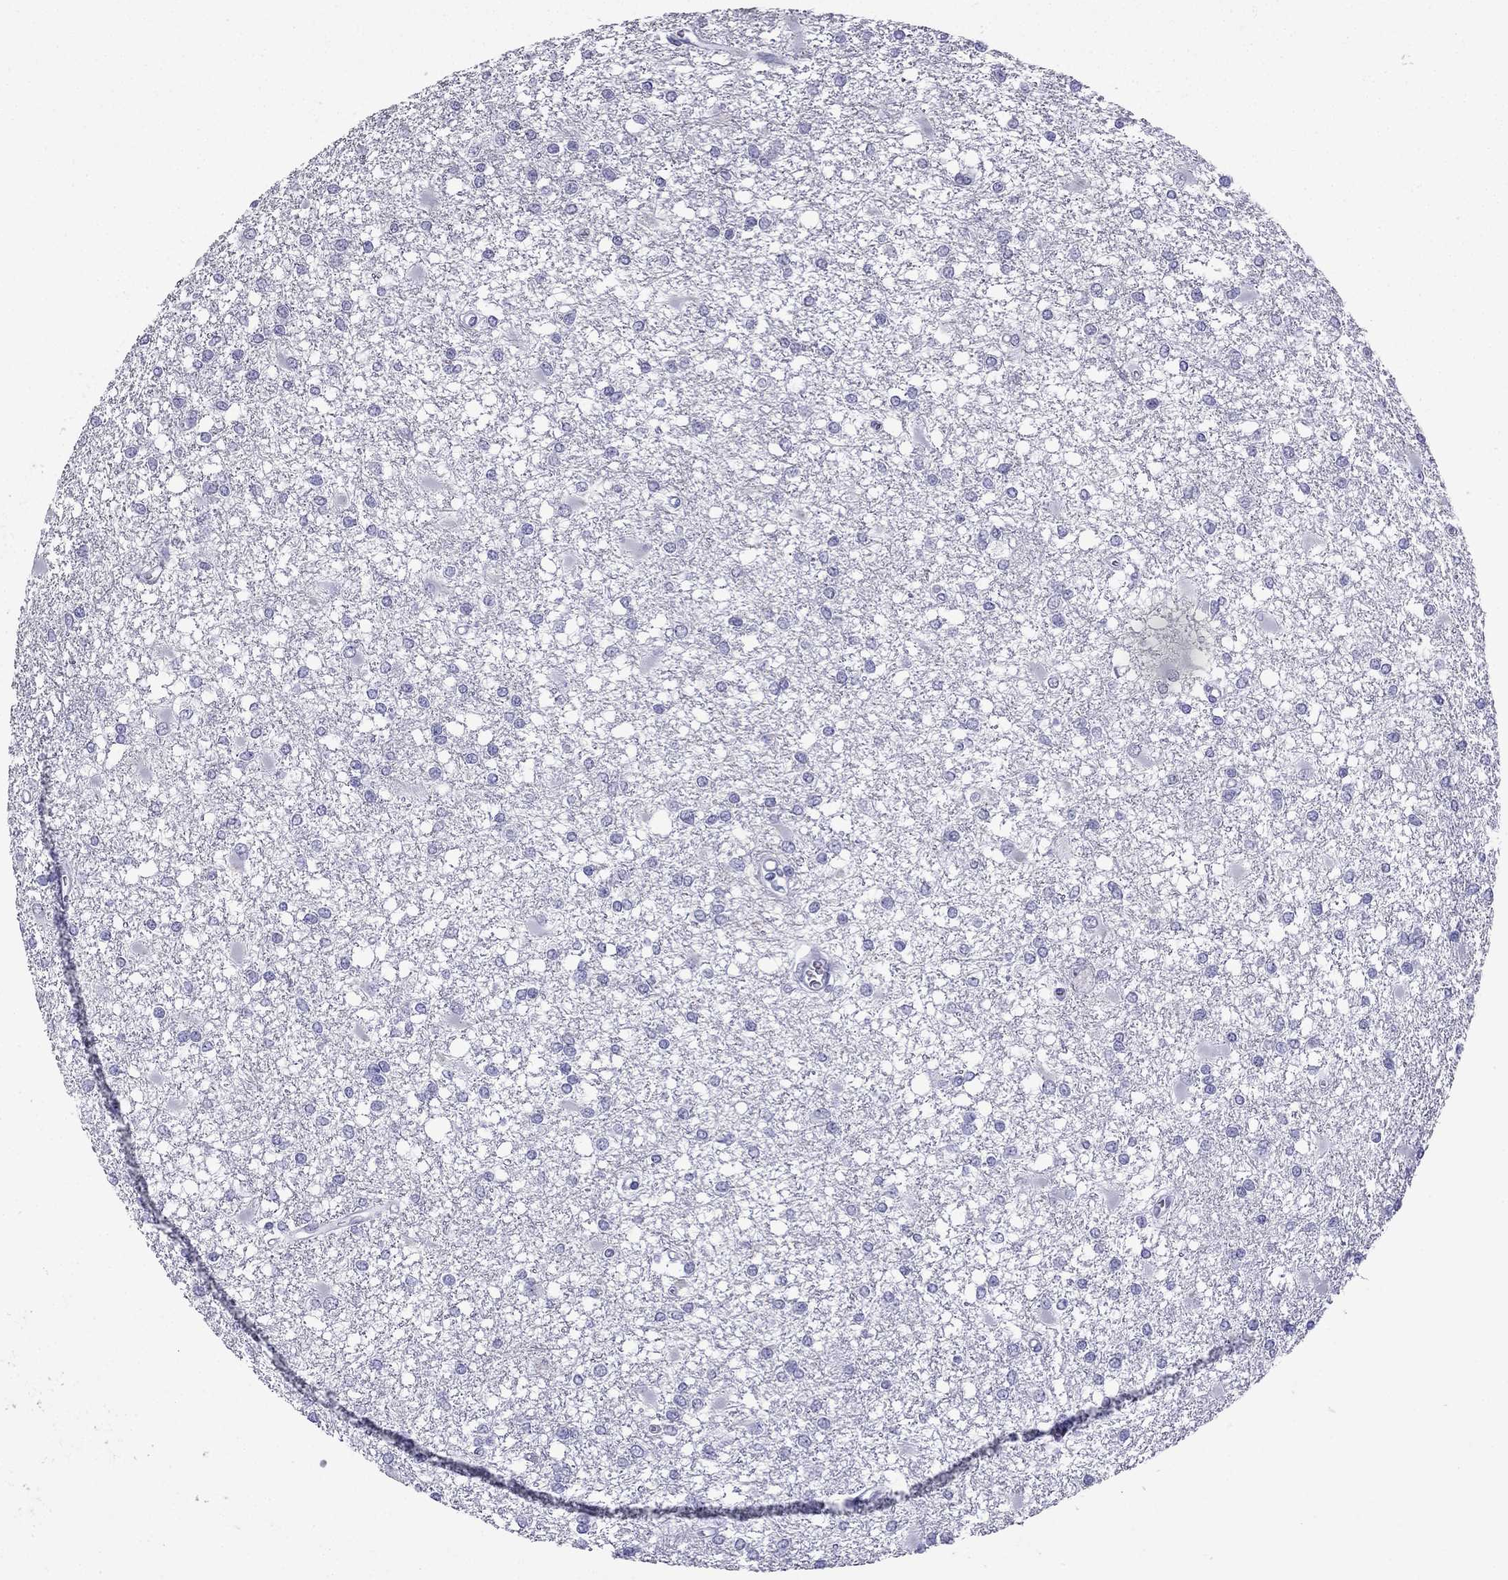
{"staining": {"intensity": "negative", "quantity": "none", "location": "none"}, "tissue": "glioma", "cell_type": "Tumor cells", "image_type": "cancer", "snomed": [{"axis": "morphology", "description": "Glioma, malignant, High grade"}, {"axis": "topography", "description": "Cerebral cortex"}], "caption": "Glioma stained for a protein using IHC displays no staining tumor cells.", "gene": "GJA8", "patient": {"sex": "male", "age": 79}}